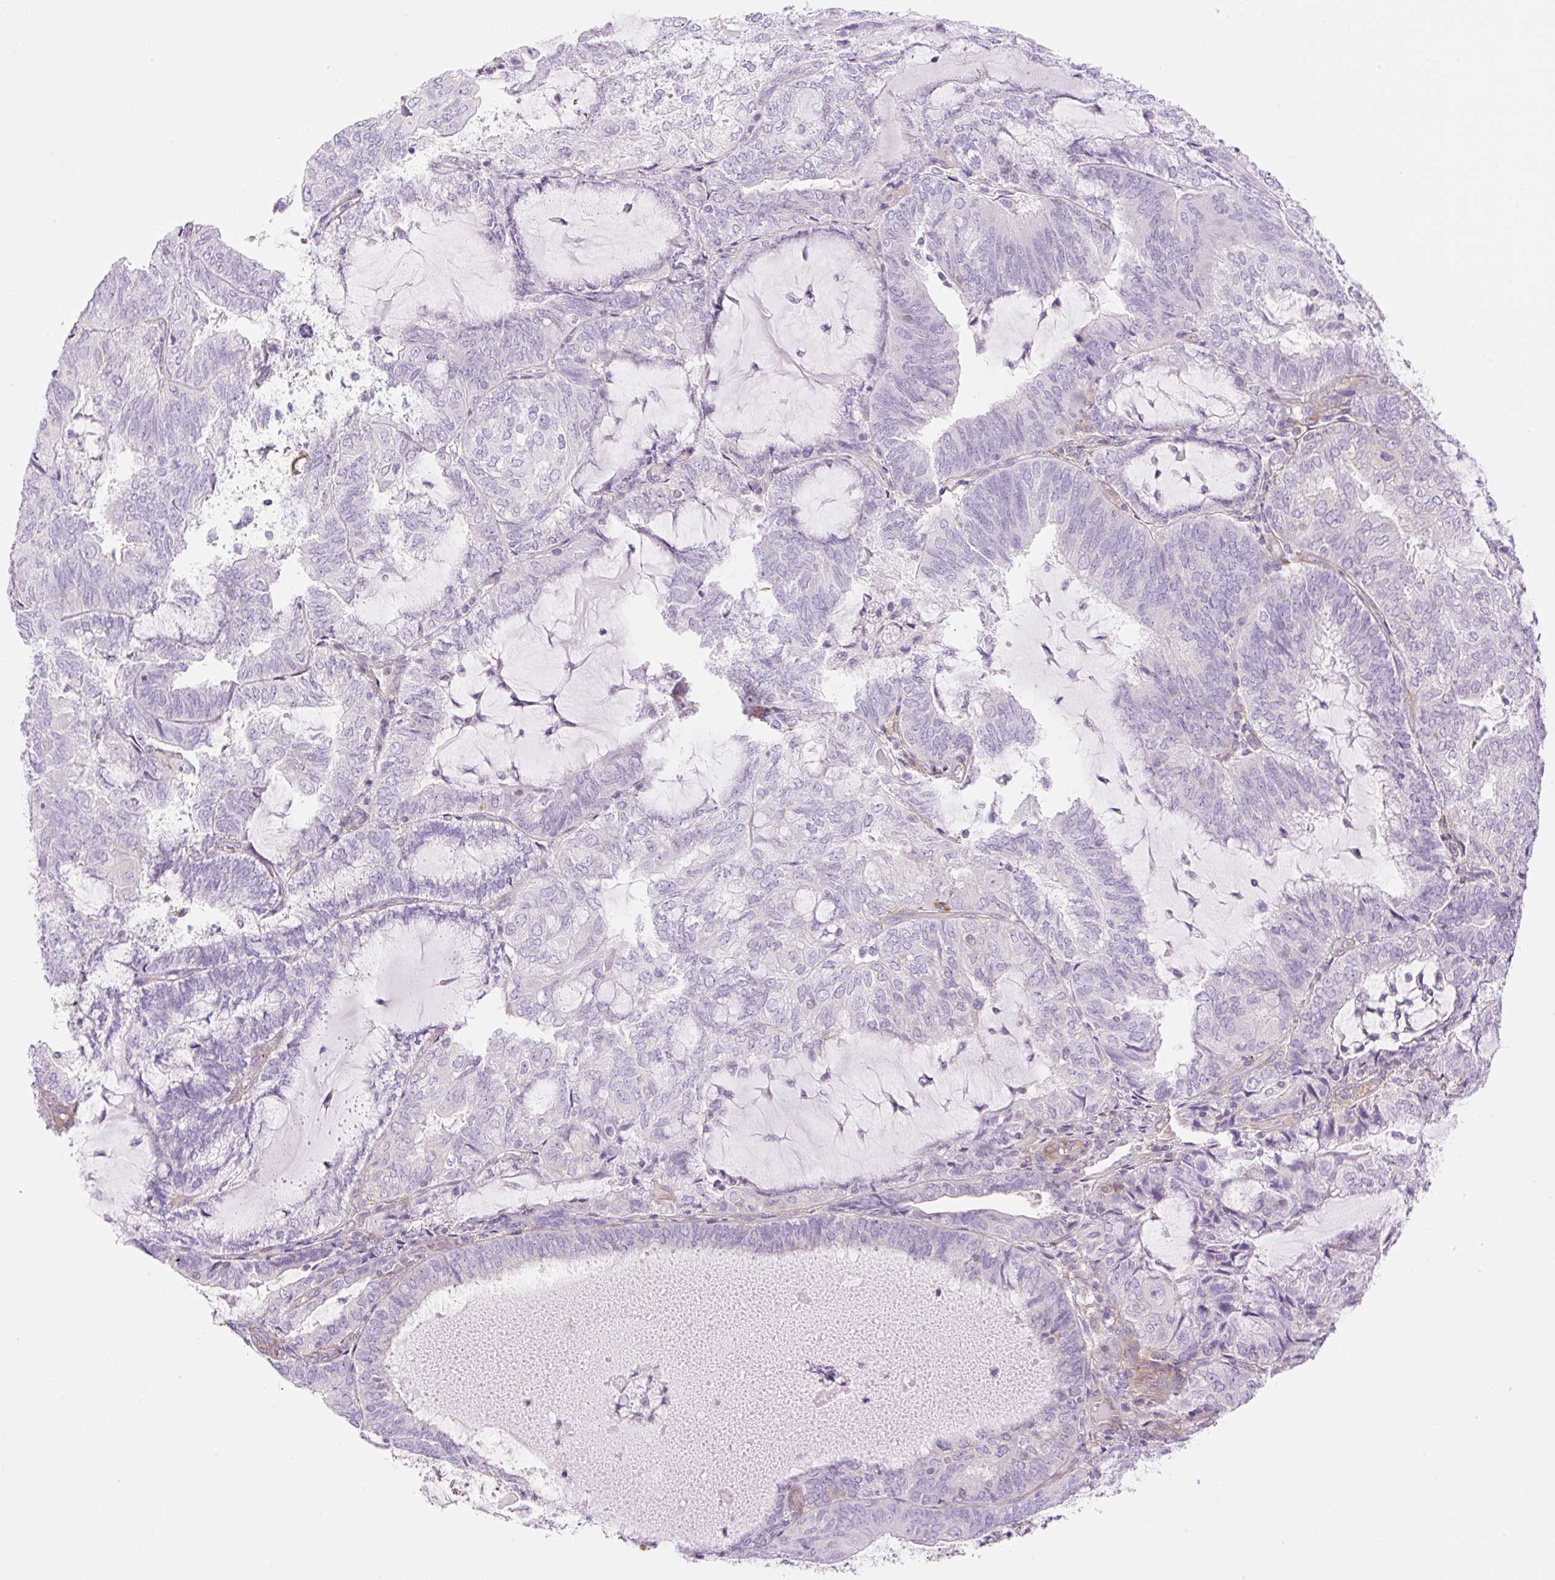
{"staining": {"intensity": "negative", "quantity": "none", "location": "none"}, "tissue": "endometrial cancer", "cell_type": "Tumor cells", "image_type": "cancer", "snomed": [{"axis": "morphology", "description": "Adenocarcinoma, NOS"}, {"axis": "topography", "description": "Endometrium"}], "caption": "This photomicrograph is of endometrial cancer (adenocarcinoma) stained with immunohistochemistry to label a protein in brown with the nuclei are counter-stained blue. There is no positivity in tumor cells.", "gene": "EHD3", "patient": {"sex": "female", "age": 81}}